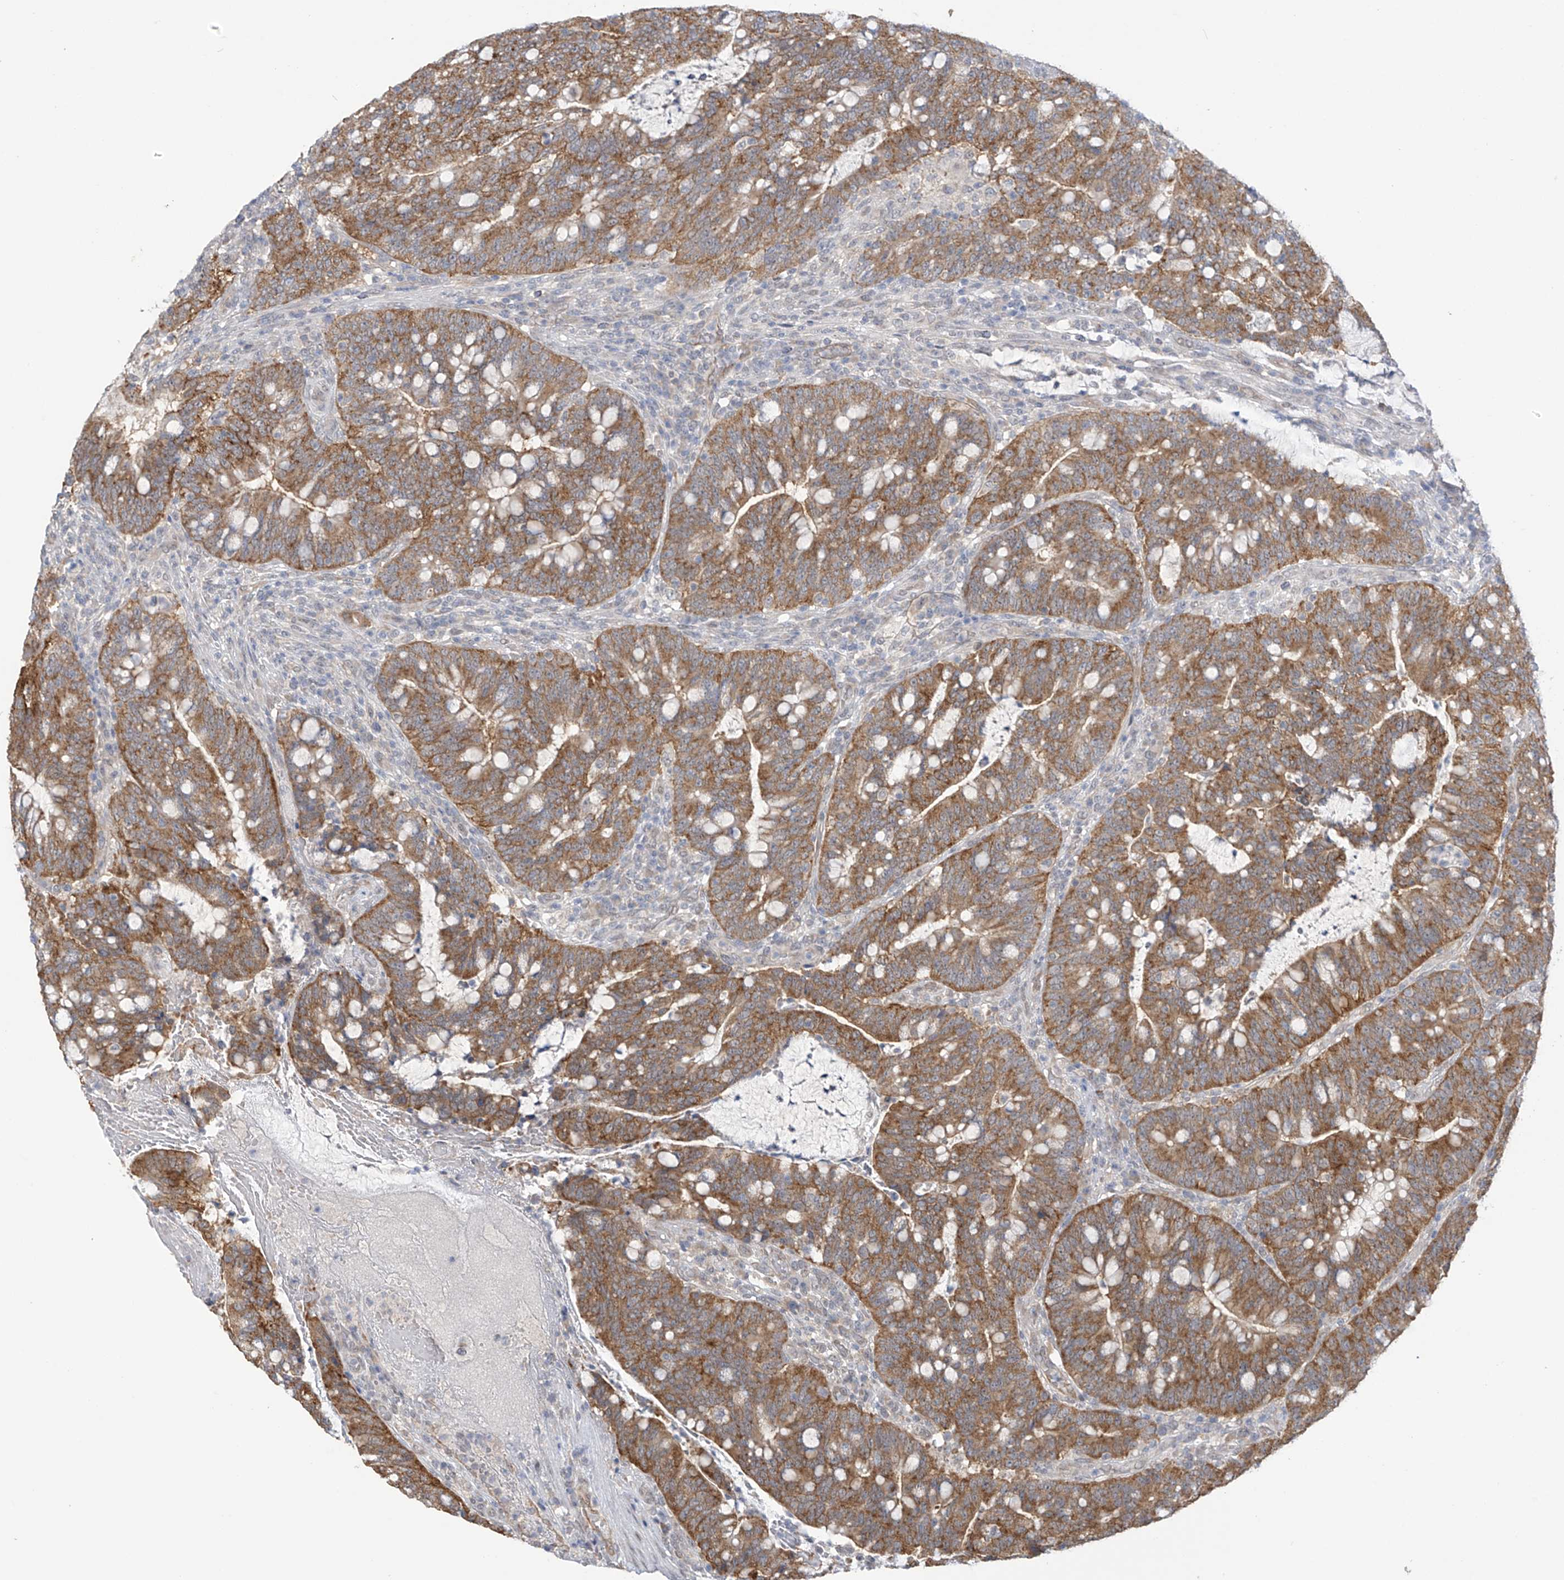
{"staining": {"intensity": "strong", "quantity": ">75%", "location": "cytoplasmic/membranous"}, "tissue": "colorectal cancer", "cell_type": "Tumor cells", "image_type": "cancer", "snomed": [{"axis": "morphology", "description": "Adenocarcinoma, NOS"}, {"axis": "topography", "description": "Colon"}], "caption": "Brown immunohistochemical staining in human adenocarcinoma (colorectal) exhibits strong cytoplasmic/membranous positivity in about >75% of tumor cells. The staining was performed using DAB (3,3'-diaminobenzidine) to visualize the protein expression in brown, while the nuclei were stained in blue with hematoxylin (Magnification: 20x).", "gene": "KIAA1522", "patient": {"sex": "female", "age": 66}}